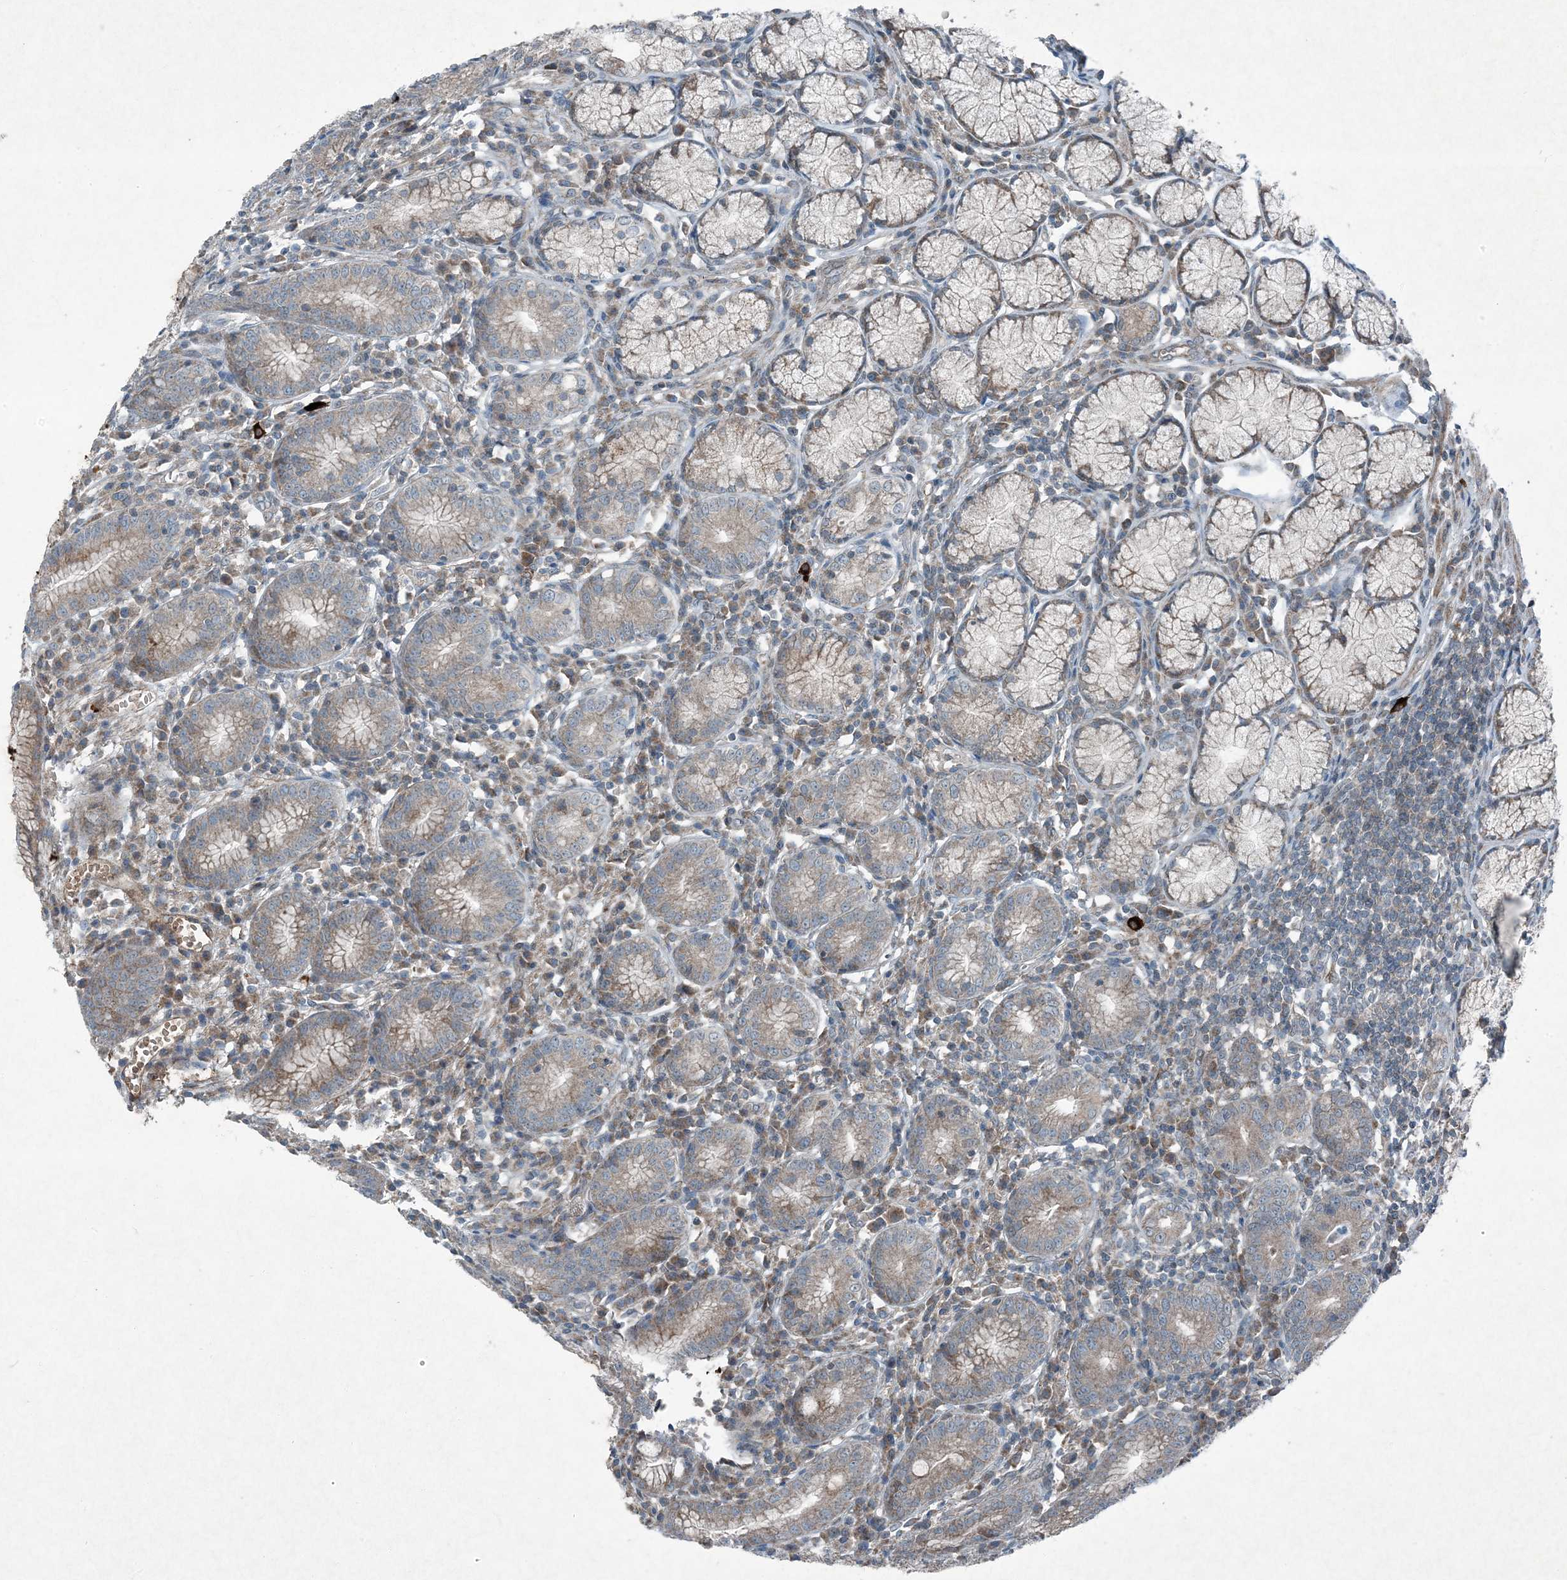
{"staining": {"intensity": "moderate", "quantity": "25%-75%", "location": "cytoplasmic/membranous"}, "tissue": "stomach", "cell_type": "Glandular cells", "image_type": "normal", "snomed": [{"axis": "morphology", "description": "Normal tissue, NOS"}, {"axis": "topography", "description": "Stomach"}], "caption": "The image displays immunohistochemical staining of unremarkable stomach. There is moderate cytoplasmic/membranous expression is seen in approximately 25%-75% of glandular cells. The protein is shown in brown color, while the nuclei are stained blue.", "gene": "APOM", "patient": {"sex": "male", "age": 55}}